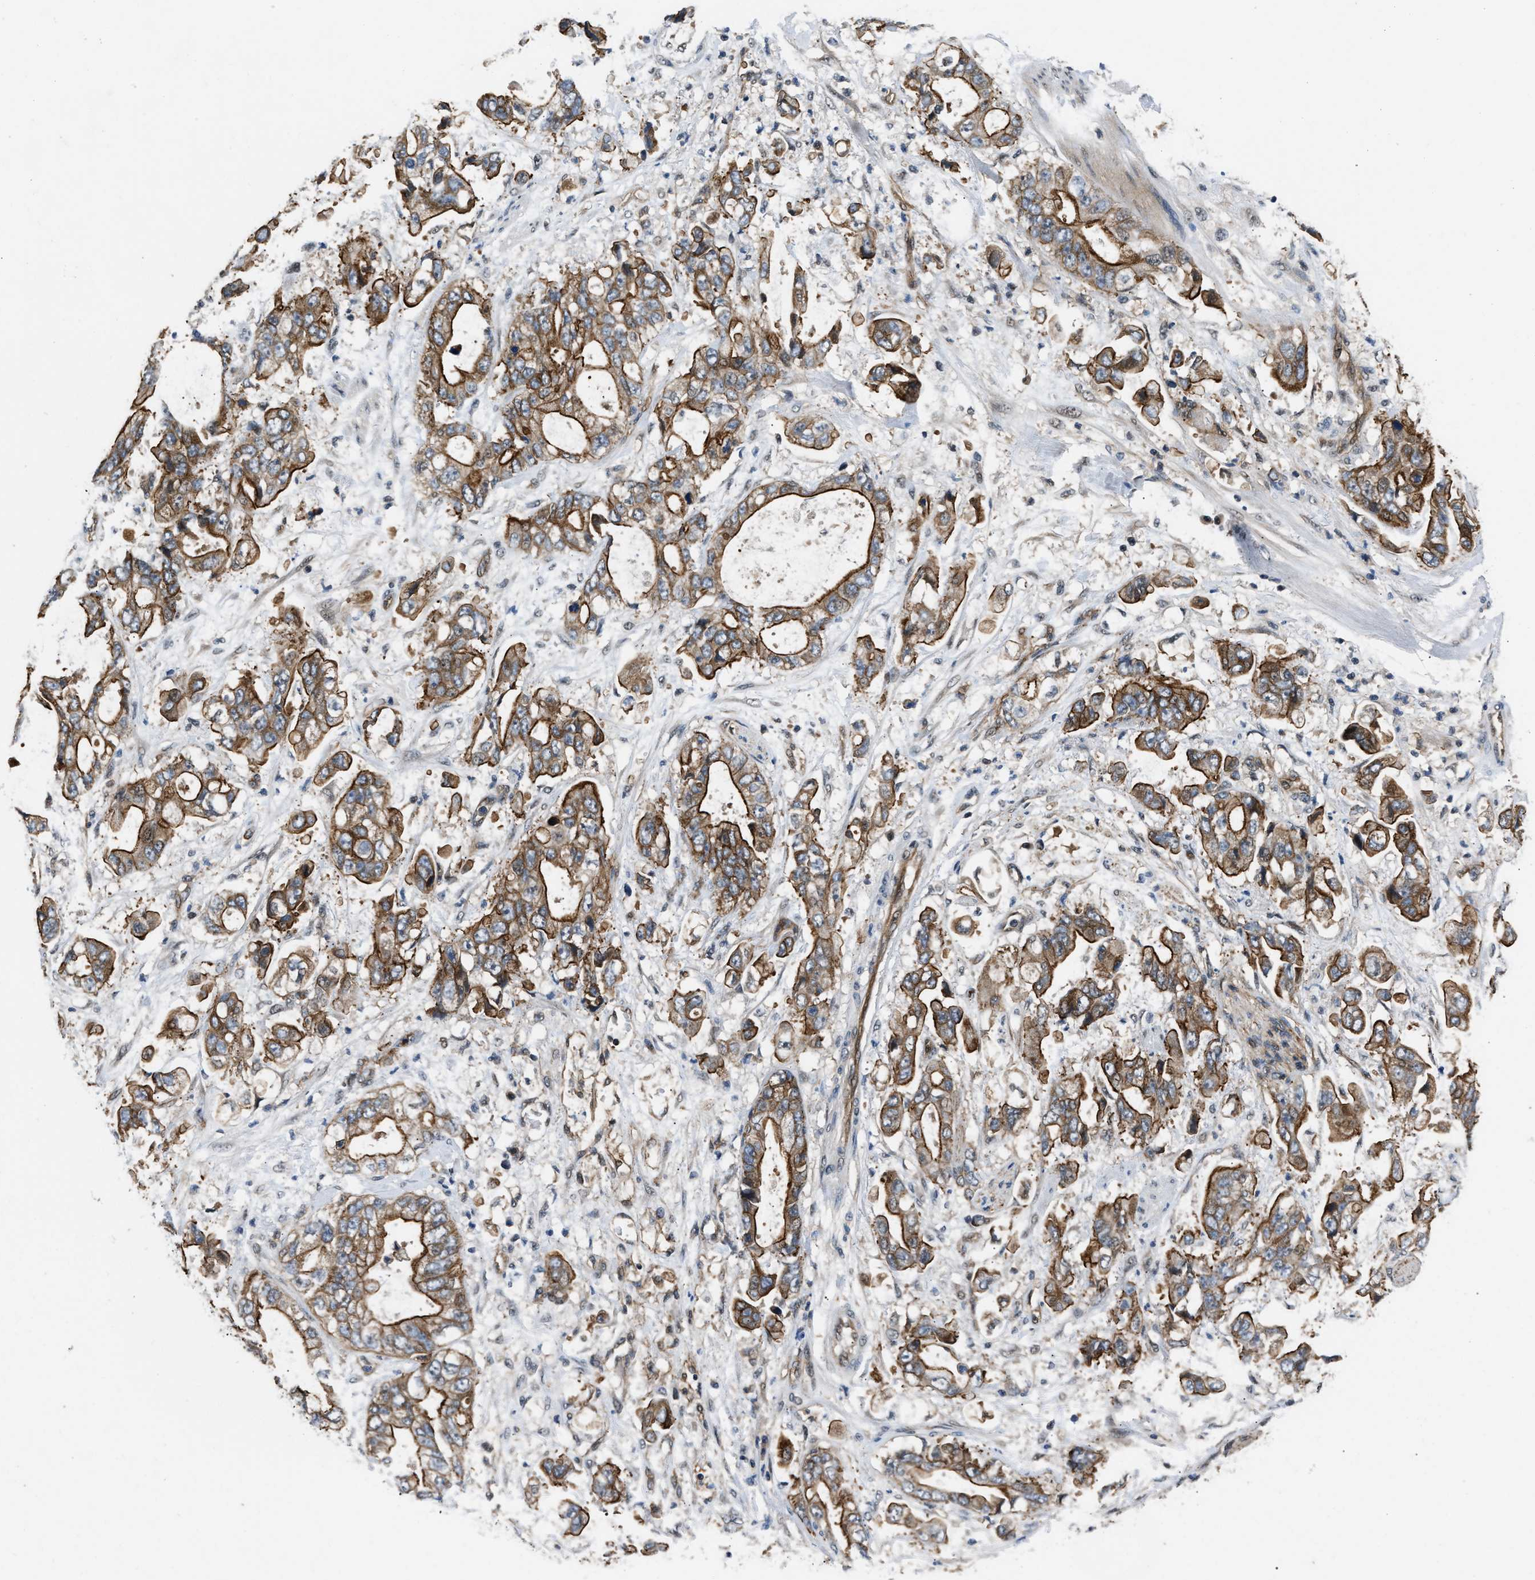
{"staining": {"intensity": "strong", "quantity": ">75%", "location": "cytoplasmic/membranous"}, "tissue": "stomach cancer", "cell_type": "Tumor cells", "image_type": "cancer", "snomed": [{"axis": "morphology", "description": "Normal tissue, NOS"}, {"axis": "morphology", "description": "Adenocarcinoma, NOS"}, {"axis": "topography", "description": "Stomach"}], "caption": "A brown stain labels strong cytoplasmic/membranous staining of a protein in human stomach adenocarcinoma tumor cells. (DAB IHC, brown staining for protein, blue staining for nuclei).", "gene": "COPS2", "patient": {"sex": "male", "age": 62}}